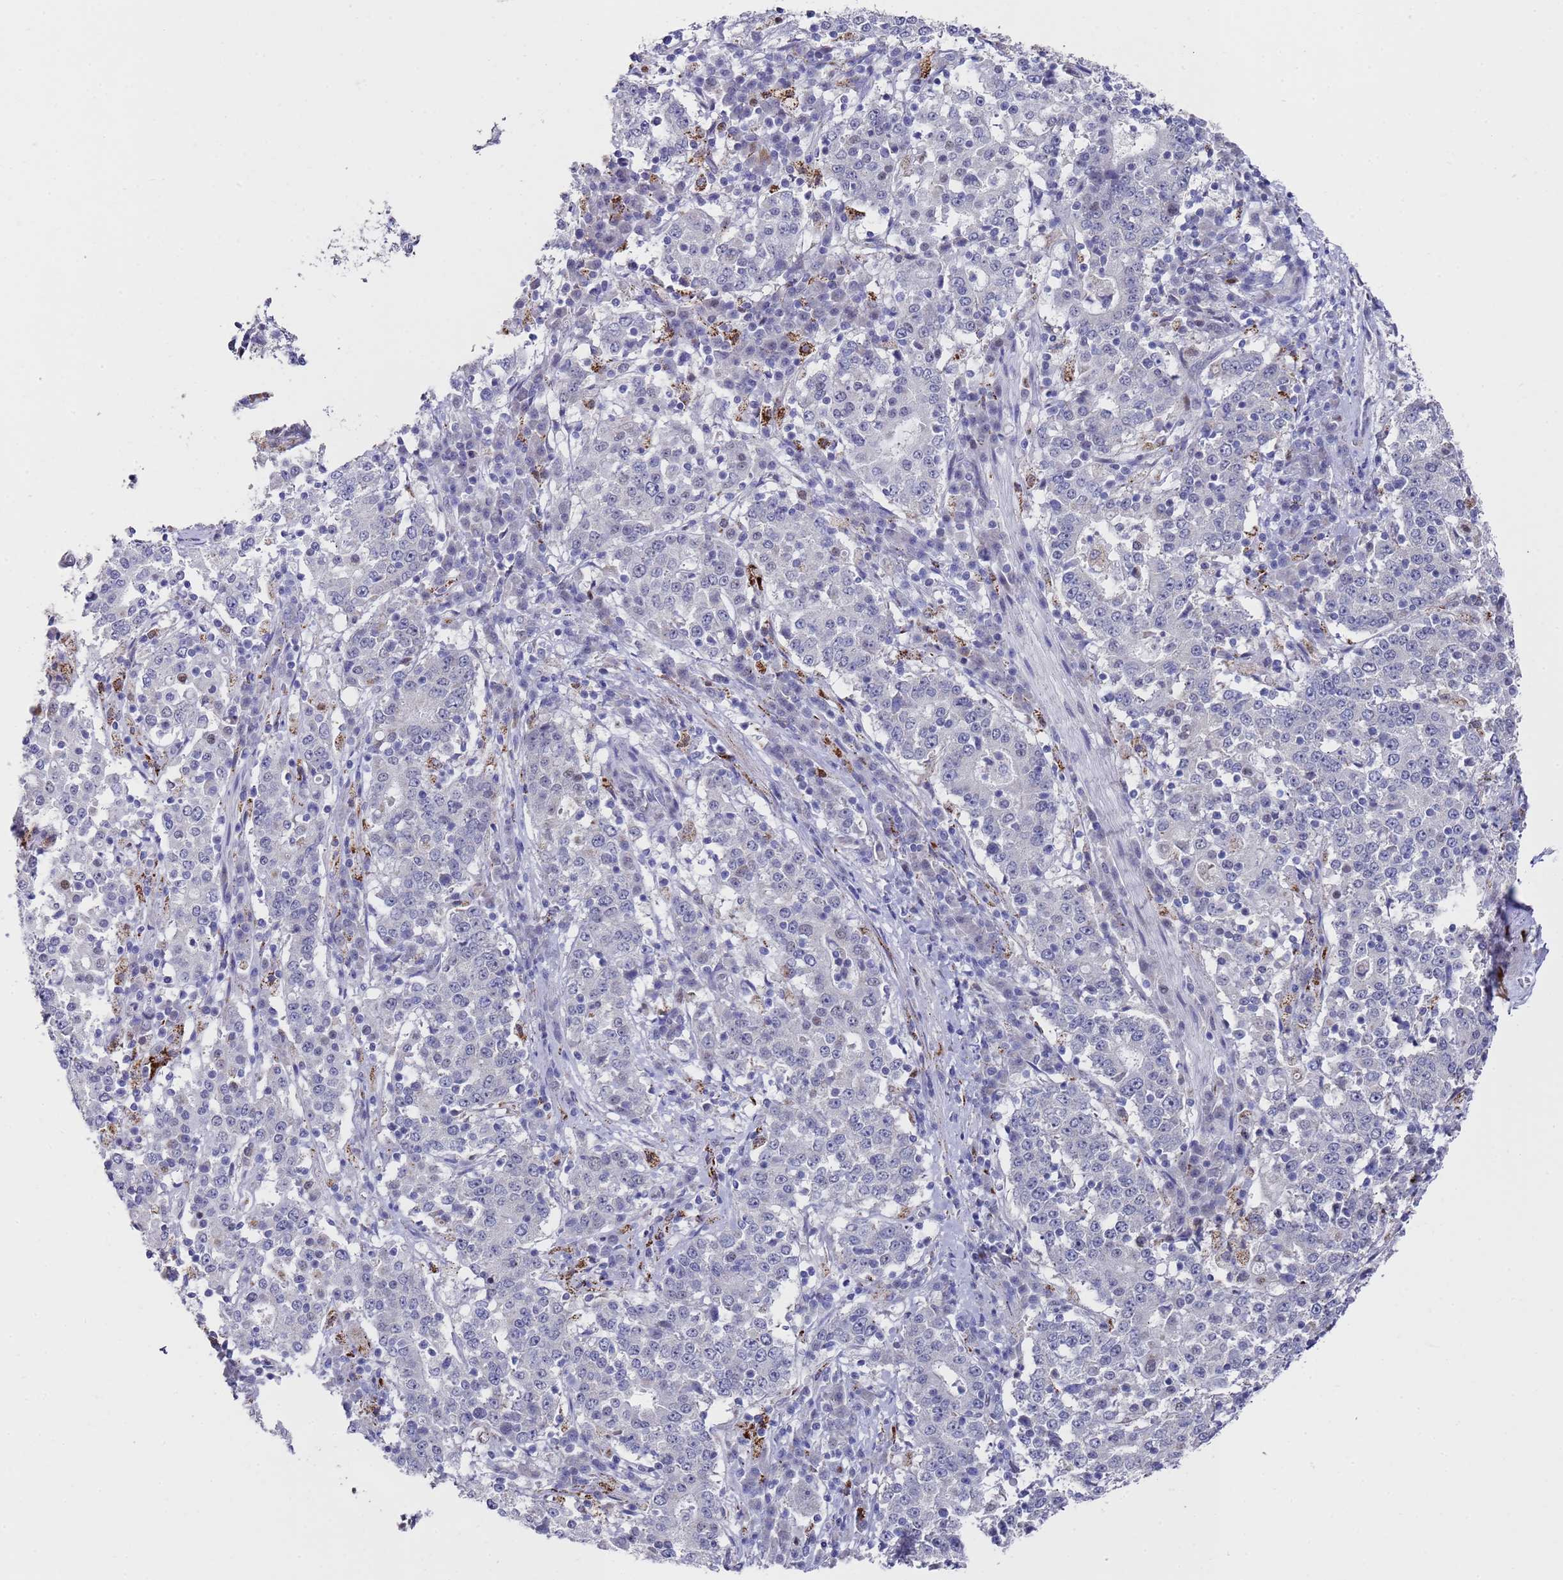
{"staining": {"intensity": "negative", "quantity": "none", "location": "none"}, "tissue": "stomach cancer", "cell_type": "Tumor cells", "image_type": "cancer", "snomed": [{"axis": "morphology", "description": "Adenocarcinoma, NOS"}, {"axis": "topography", "description": "Stomach"}], "caption": "Human stomach adenocarcinoma stained for a protein using immunohistochemistry (IHC) shows no staining in tumor cells.", "gene": "COPS6", "patient": {"sex": "male", "age": 59}}